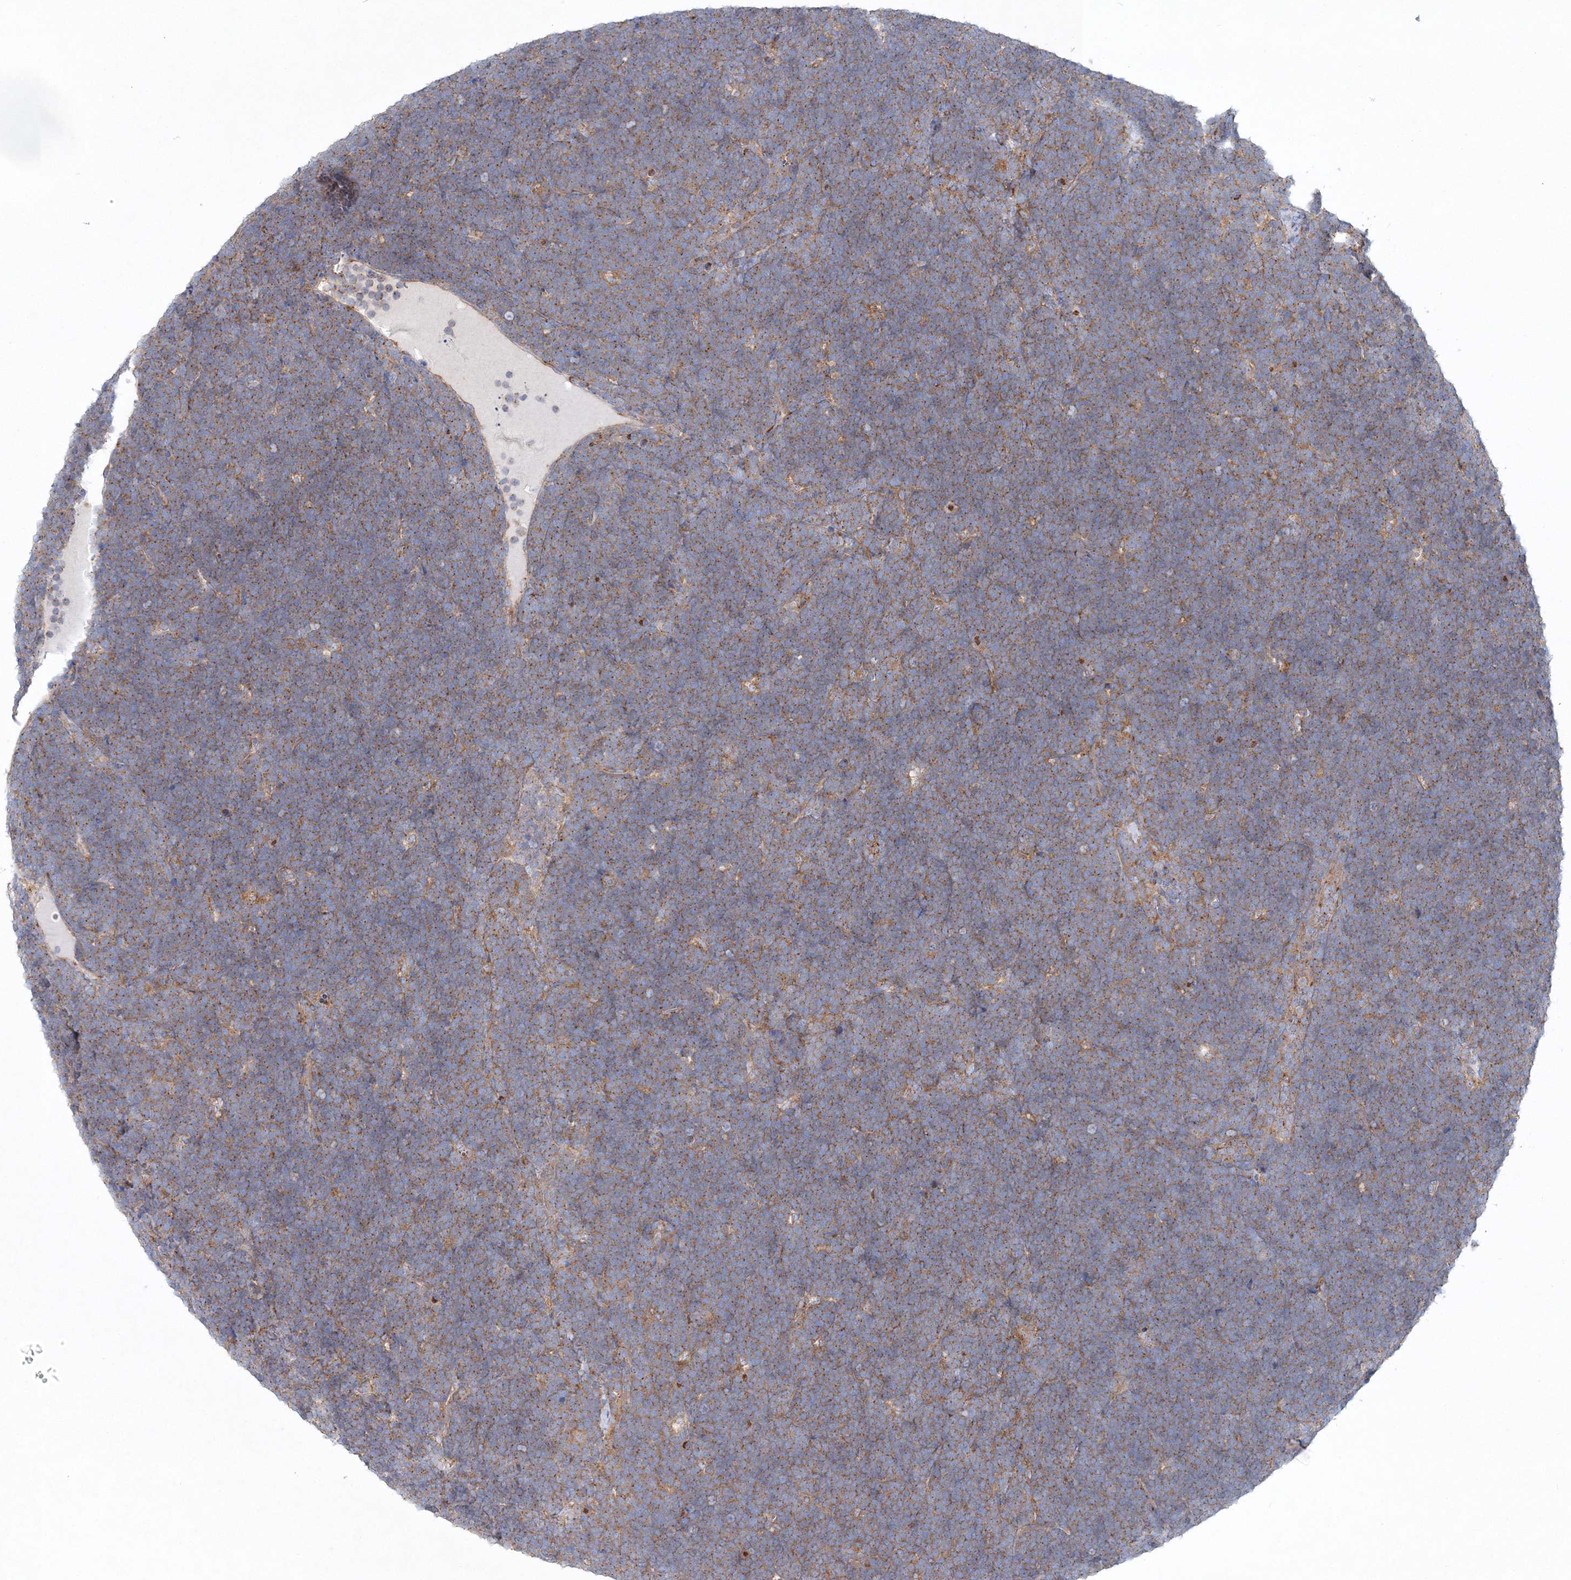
{"staining": {"intensity": "moderate", "quantity": ">75%", "location": "cytoplasmic/membranous"}, "tissue": "lymphoma", "cell_type": "Tumor cells", "image_type": "cancer", "snomed": [{"axis": "morphology", "description": "Malignant lymphoma, non-Hodgkin's type, High grade"}, {"axis": "topography", "description": "Lymph node"}], "caption": "Lymphoma was stained to show a protein in brown. There is medium levels of moderate cytoplasmic/membranous staining in approximately >75% of tumor cells.", "gene": "SEC23IP", "patient": {"sex": "male", "age": 13}}